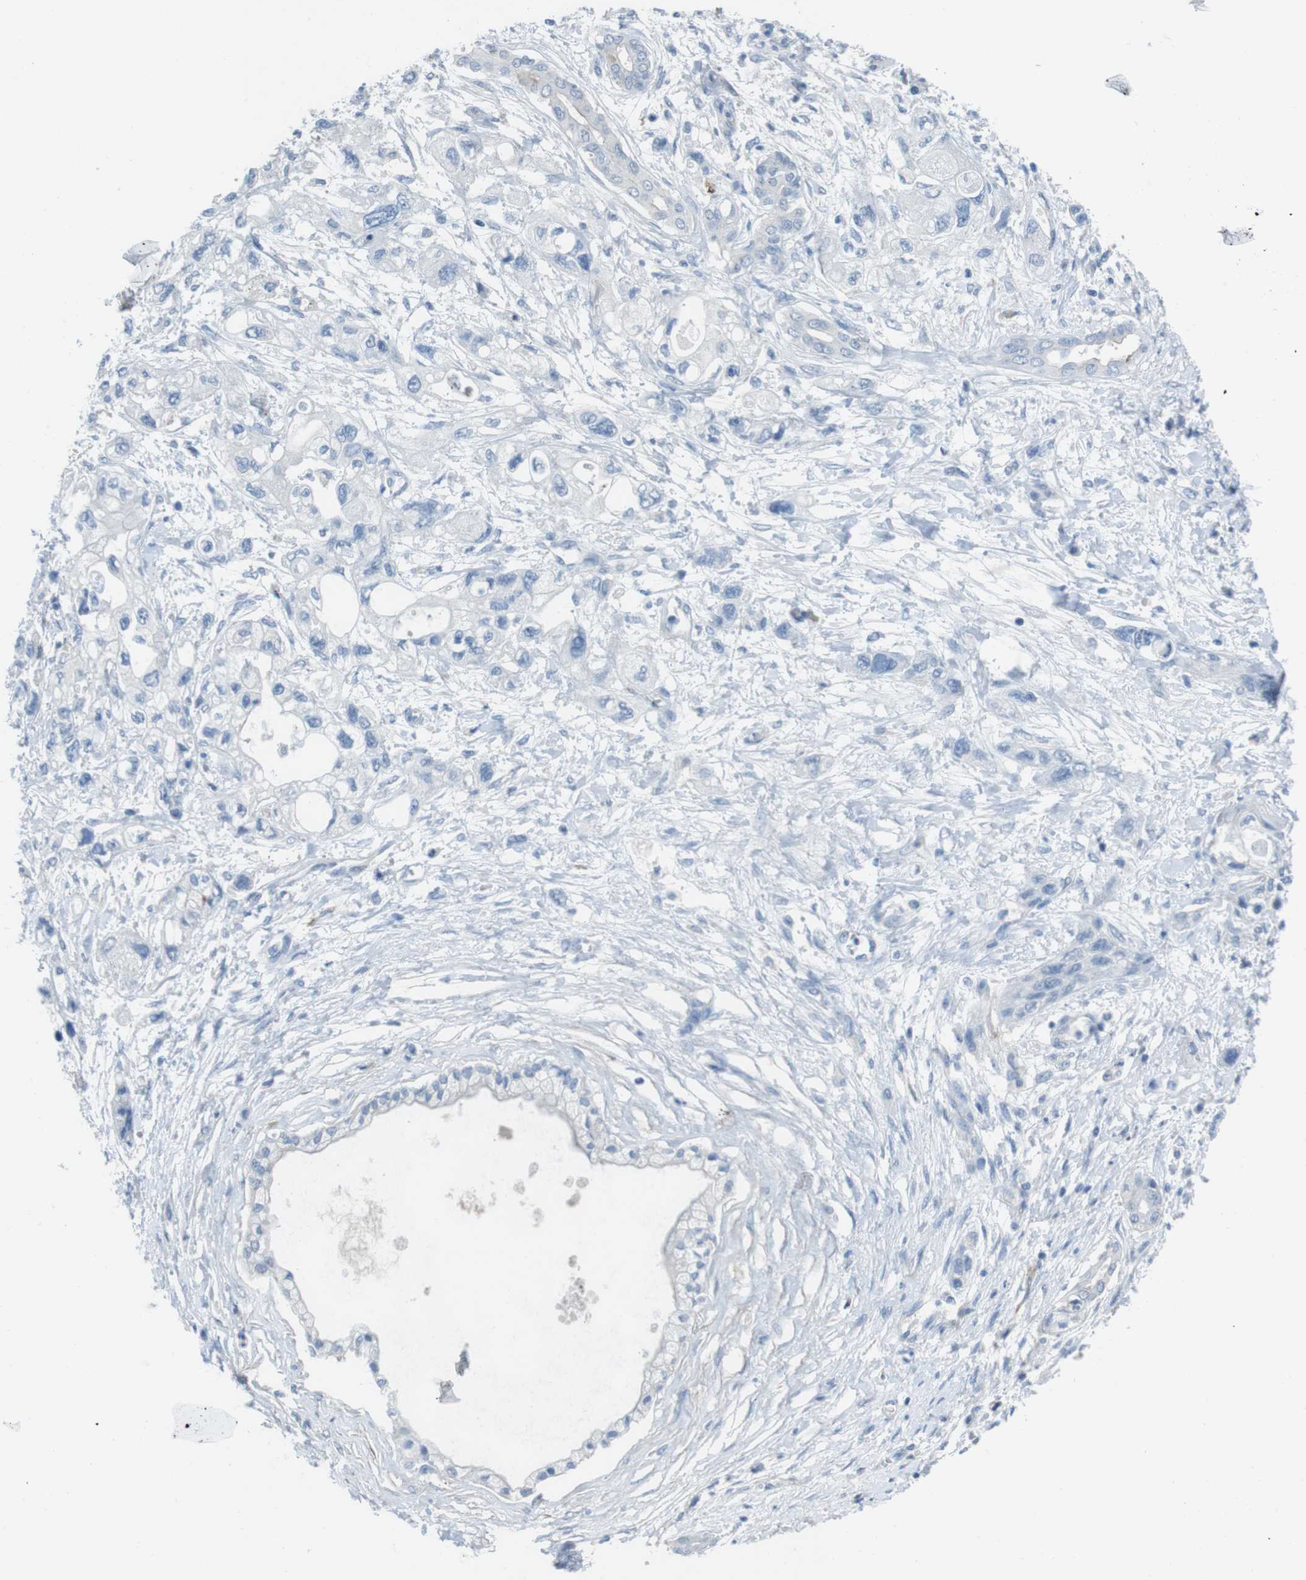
{"staining": {"intensity": "negative", "quantity": "none", "location": "none"}, "tissue": "pancreatic cancer", "cell_type": "Tumor cells", "image_type": "cancer", "snomed": [{"axis": "morphology", "description": "Adenocarcinoma, NOS"}, {"axis": "topography", "description": "Pancreas"}], "caption": "The IHC image has no significant positivity in tumor cells of adenocarcinoma (pancreatic) tissue. (Brightfield microscopy of DAB immunohistochemistry at high magnification).", "gene": "CYP2C8", "patient": {"sex": "male", "age": 56}}